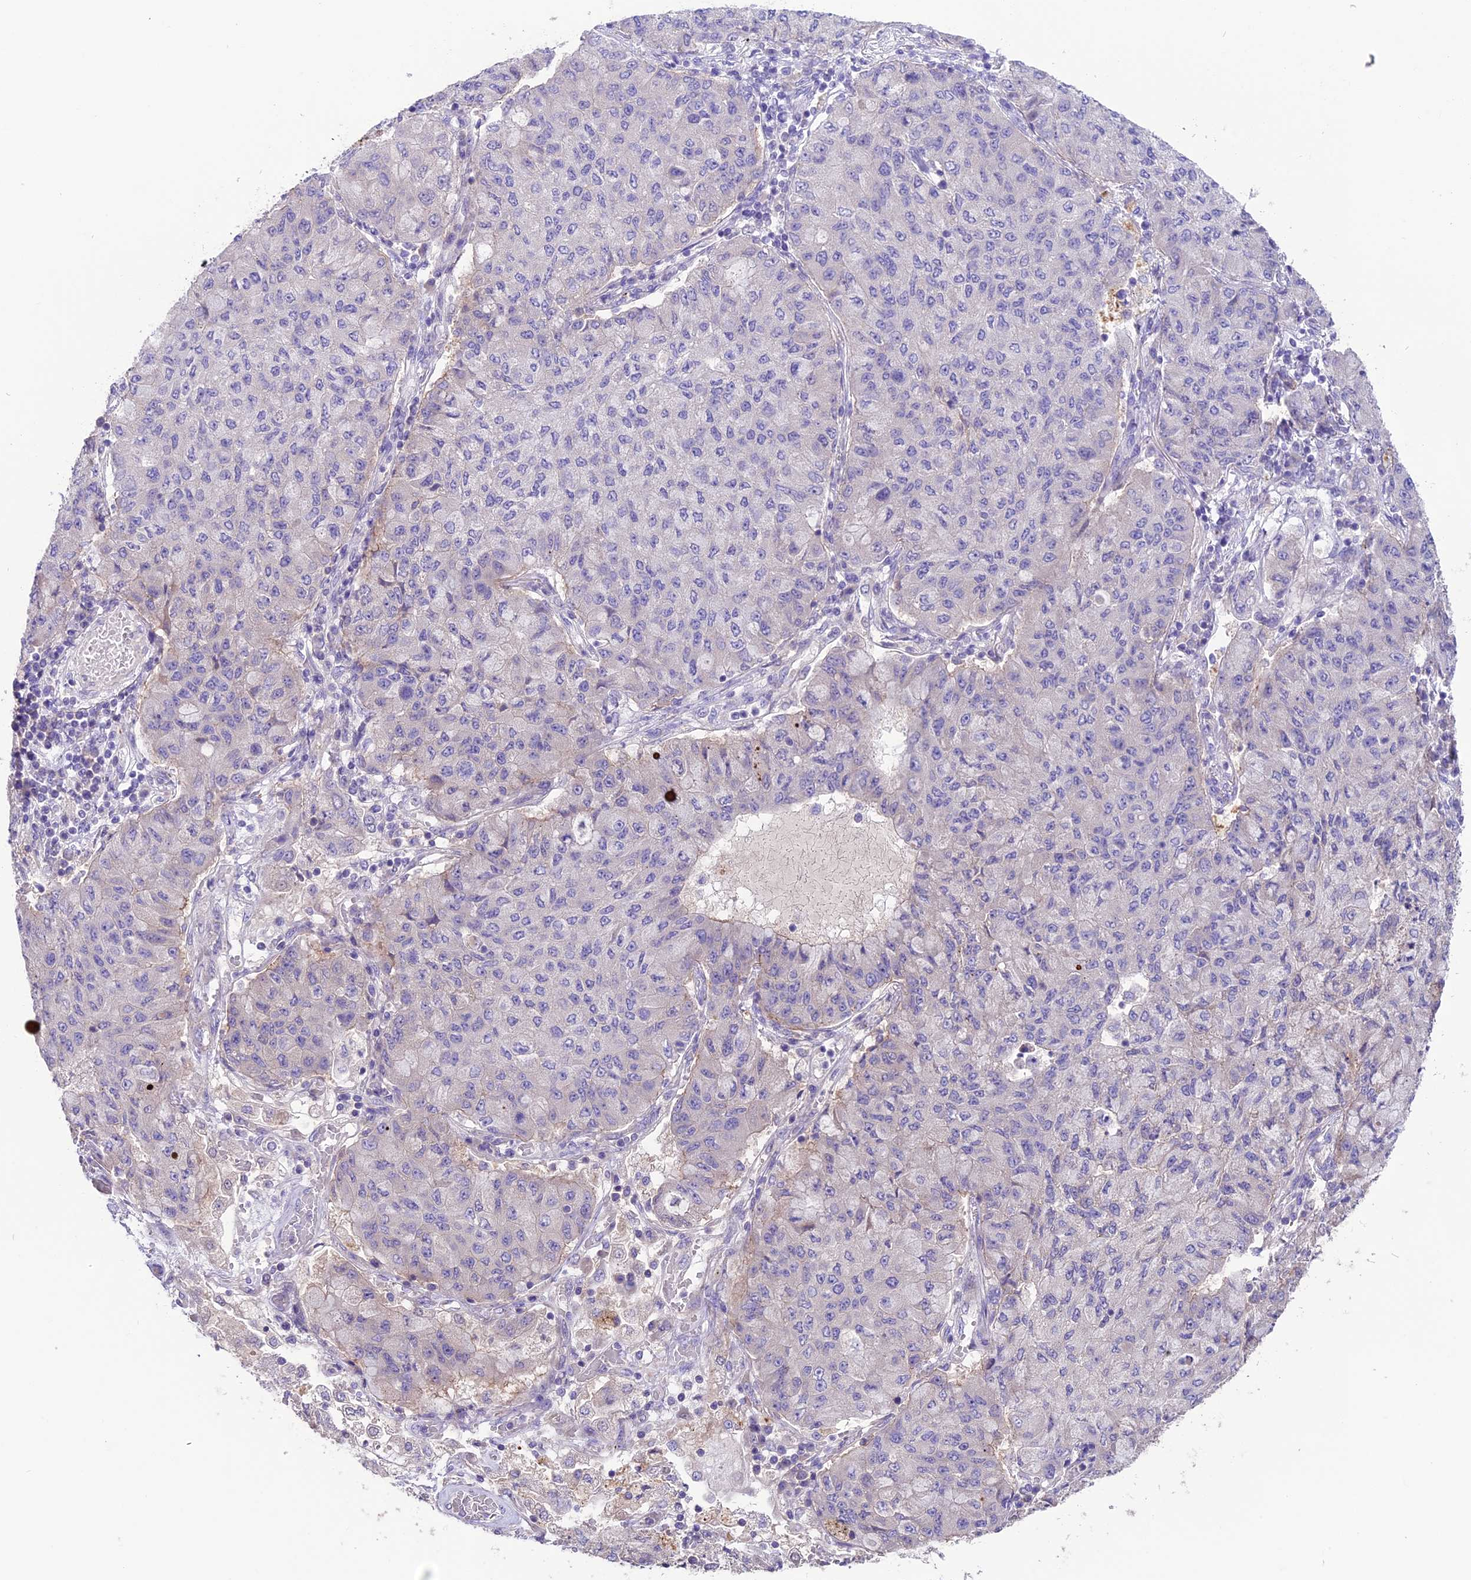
{"staining": {"intensity": "negative", "quantity": "none", "location": "none"}, "tissue": "lung cancer", "cell_type": "Tumor cells", "image_type": "cancer", "snomed": [{"axis": "morphology", "description": "Squamous cell carcinoma, NOS"}, {"axis": "topography", "description": "Lung"}], "caption": "Tumor cells show no significant positivity in lung cancer (squamous cell carcinoma).", "gene": "CD99L2", "patient": {"sex": "male", "age": 74}}